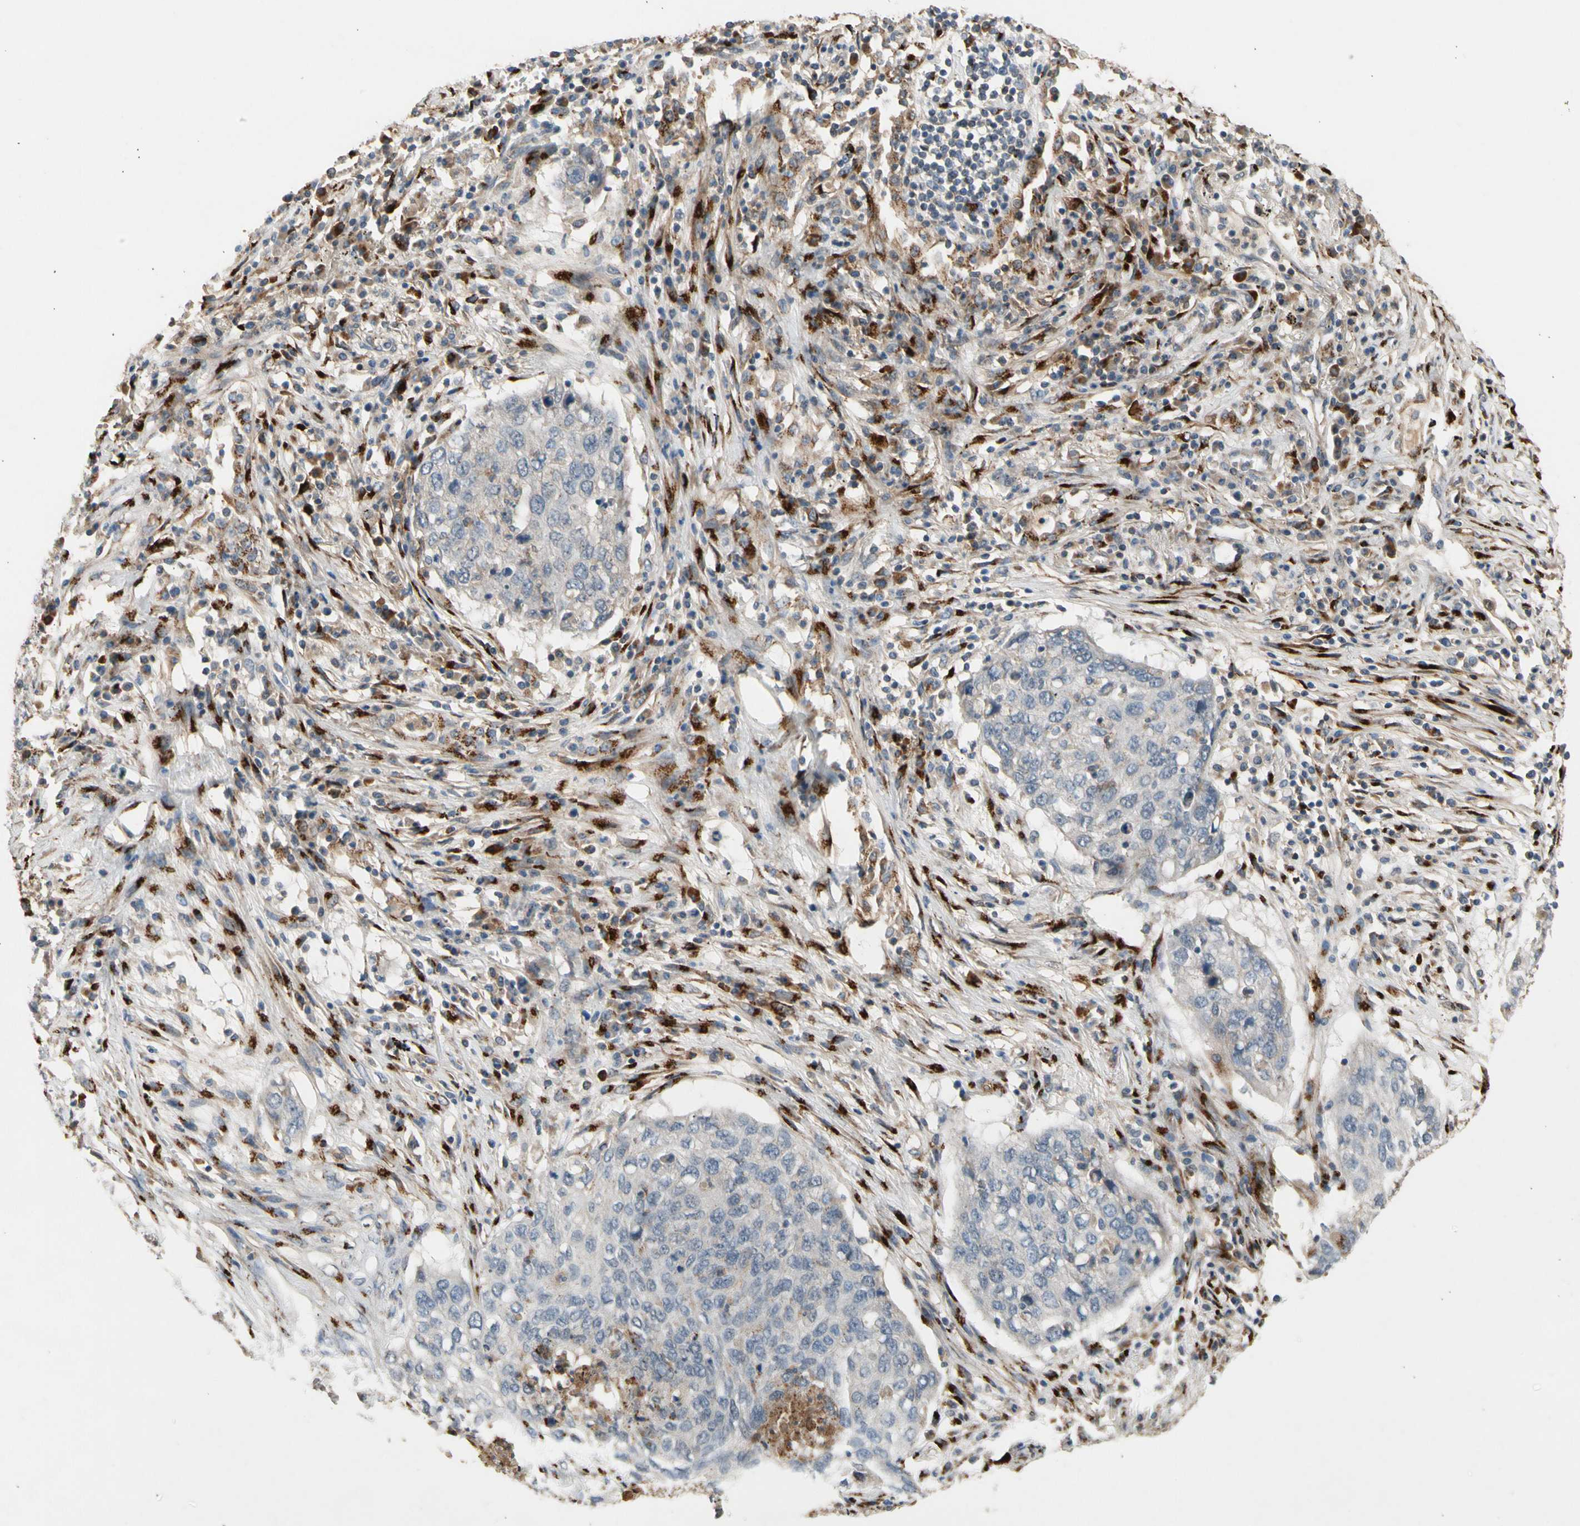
{"staining": {"intensity": "weak", "quantity": "<25%", "location": "cytoplasmic/membranous"}, "tissue": "lung cancer", "cell_type": "Tumor cells", "image_type": "cancer", "snomed": [{"axis": "morphology", "description": "Squamous cell carcinoma, NOS"}, {"axis": "topography", "description": "Lung"}], "caption": "This is an immunohistochemistry micrograph of human lung squamous cell carcinoma. There is no staining in tumor cells.", "gene": "GALNT5", "patient": {"sex": "female", "age": 63}}